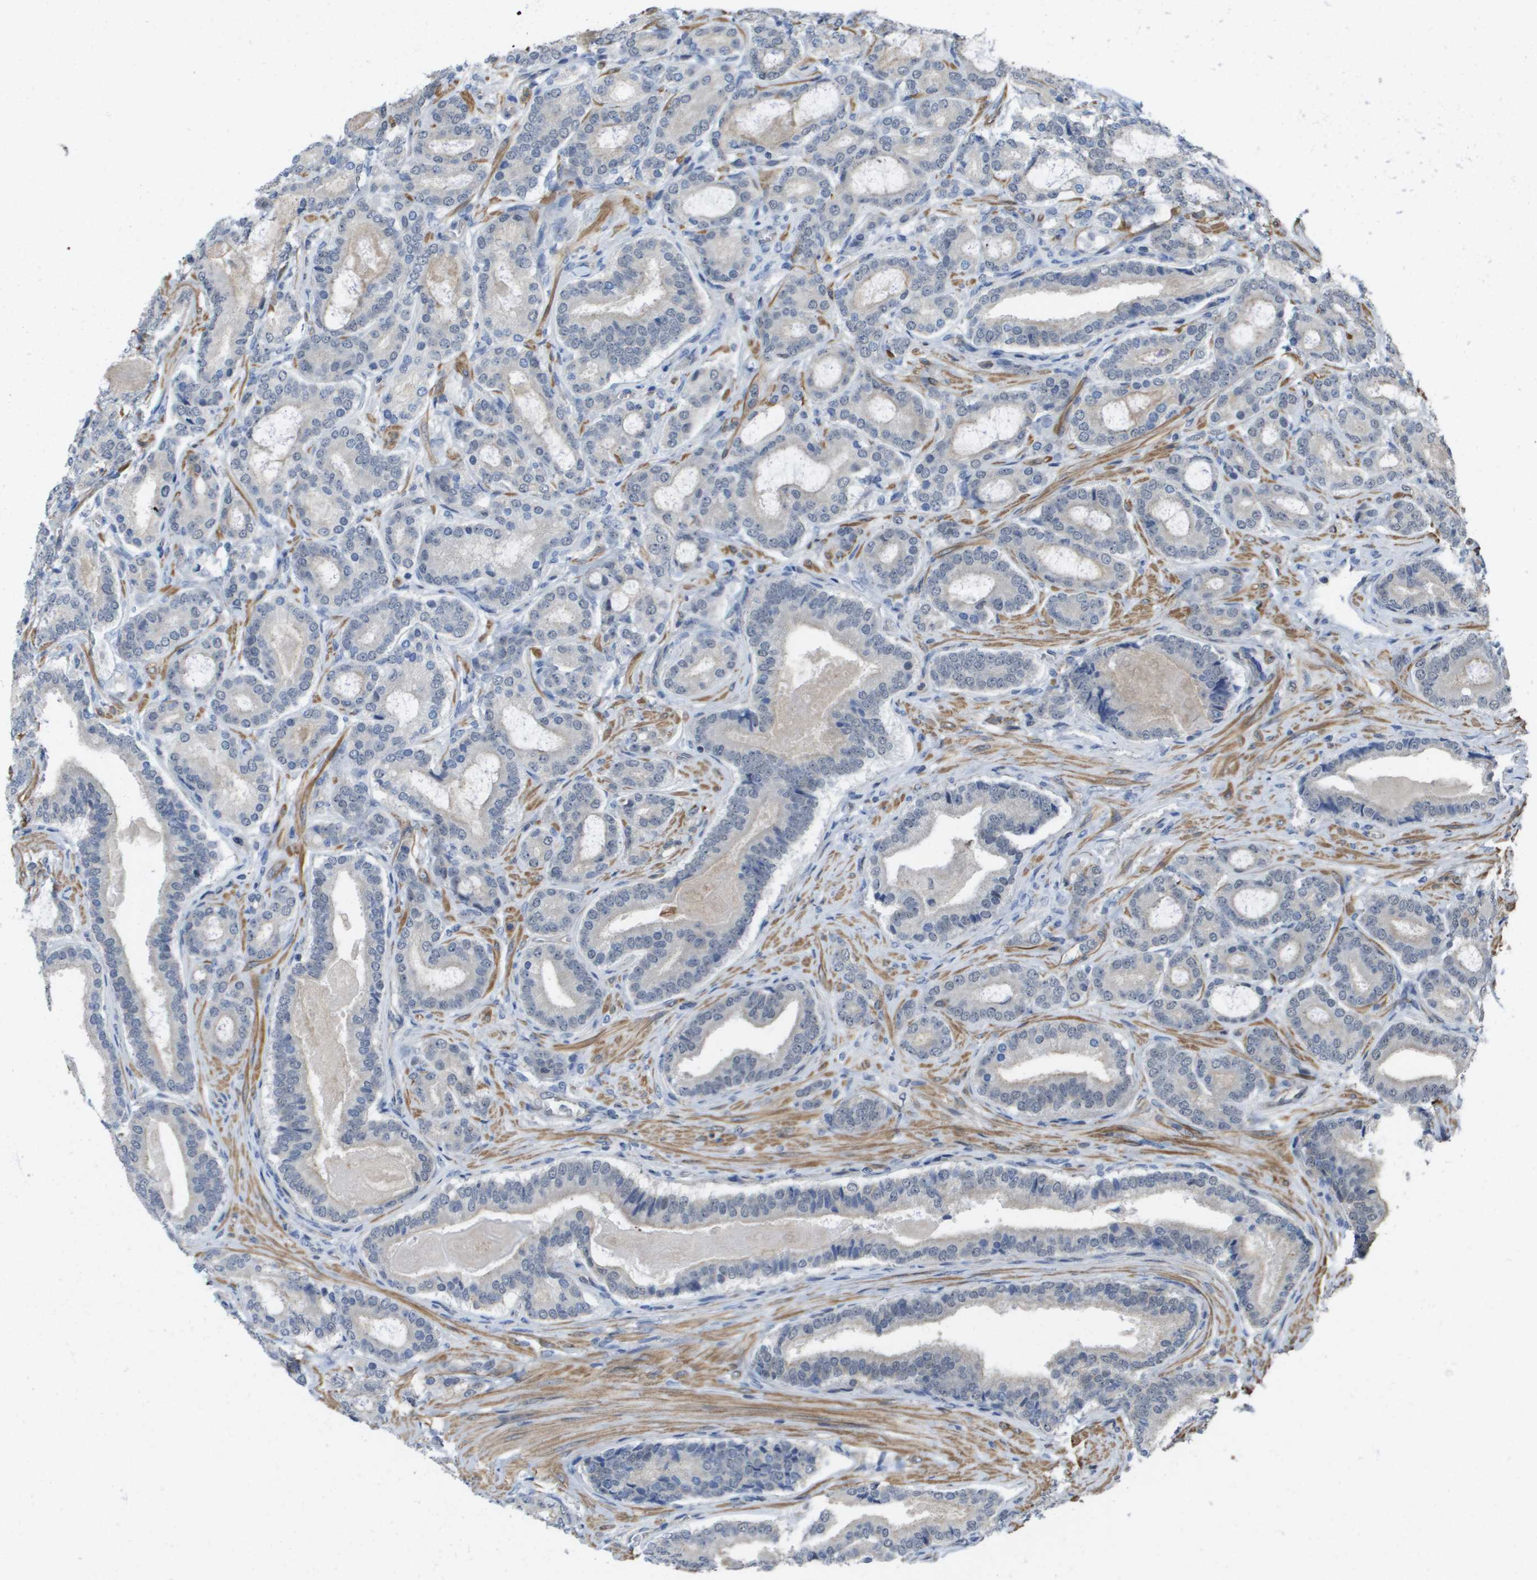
{"staining": {"intensity": "negative", "quantity": "none", "location": "none"}, "tissue": "prostate cancer", "cell_type": "Tumor cells", "image_type": "cancer", "snomed": [{"axis": "morphology", "description": "Adenocarcinoma, High grade"}, {"axis": "topography", "description": "Prostate"}], "caption": "Human prostate cancer stained for a protein using IHC demonstrates no expression in tumor cells.", "gene": "RNF112", "patient": {"sex": "male", "age": 60}}